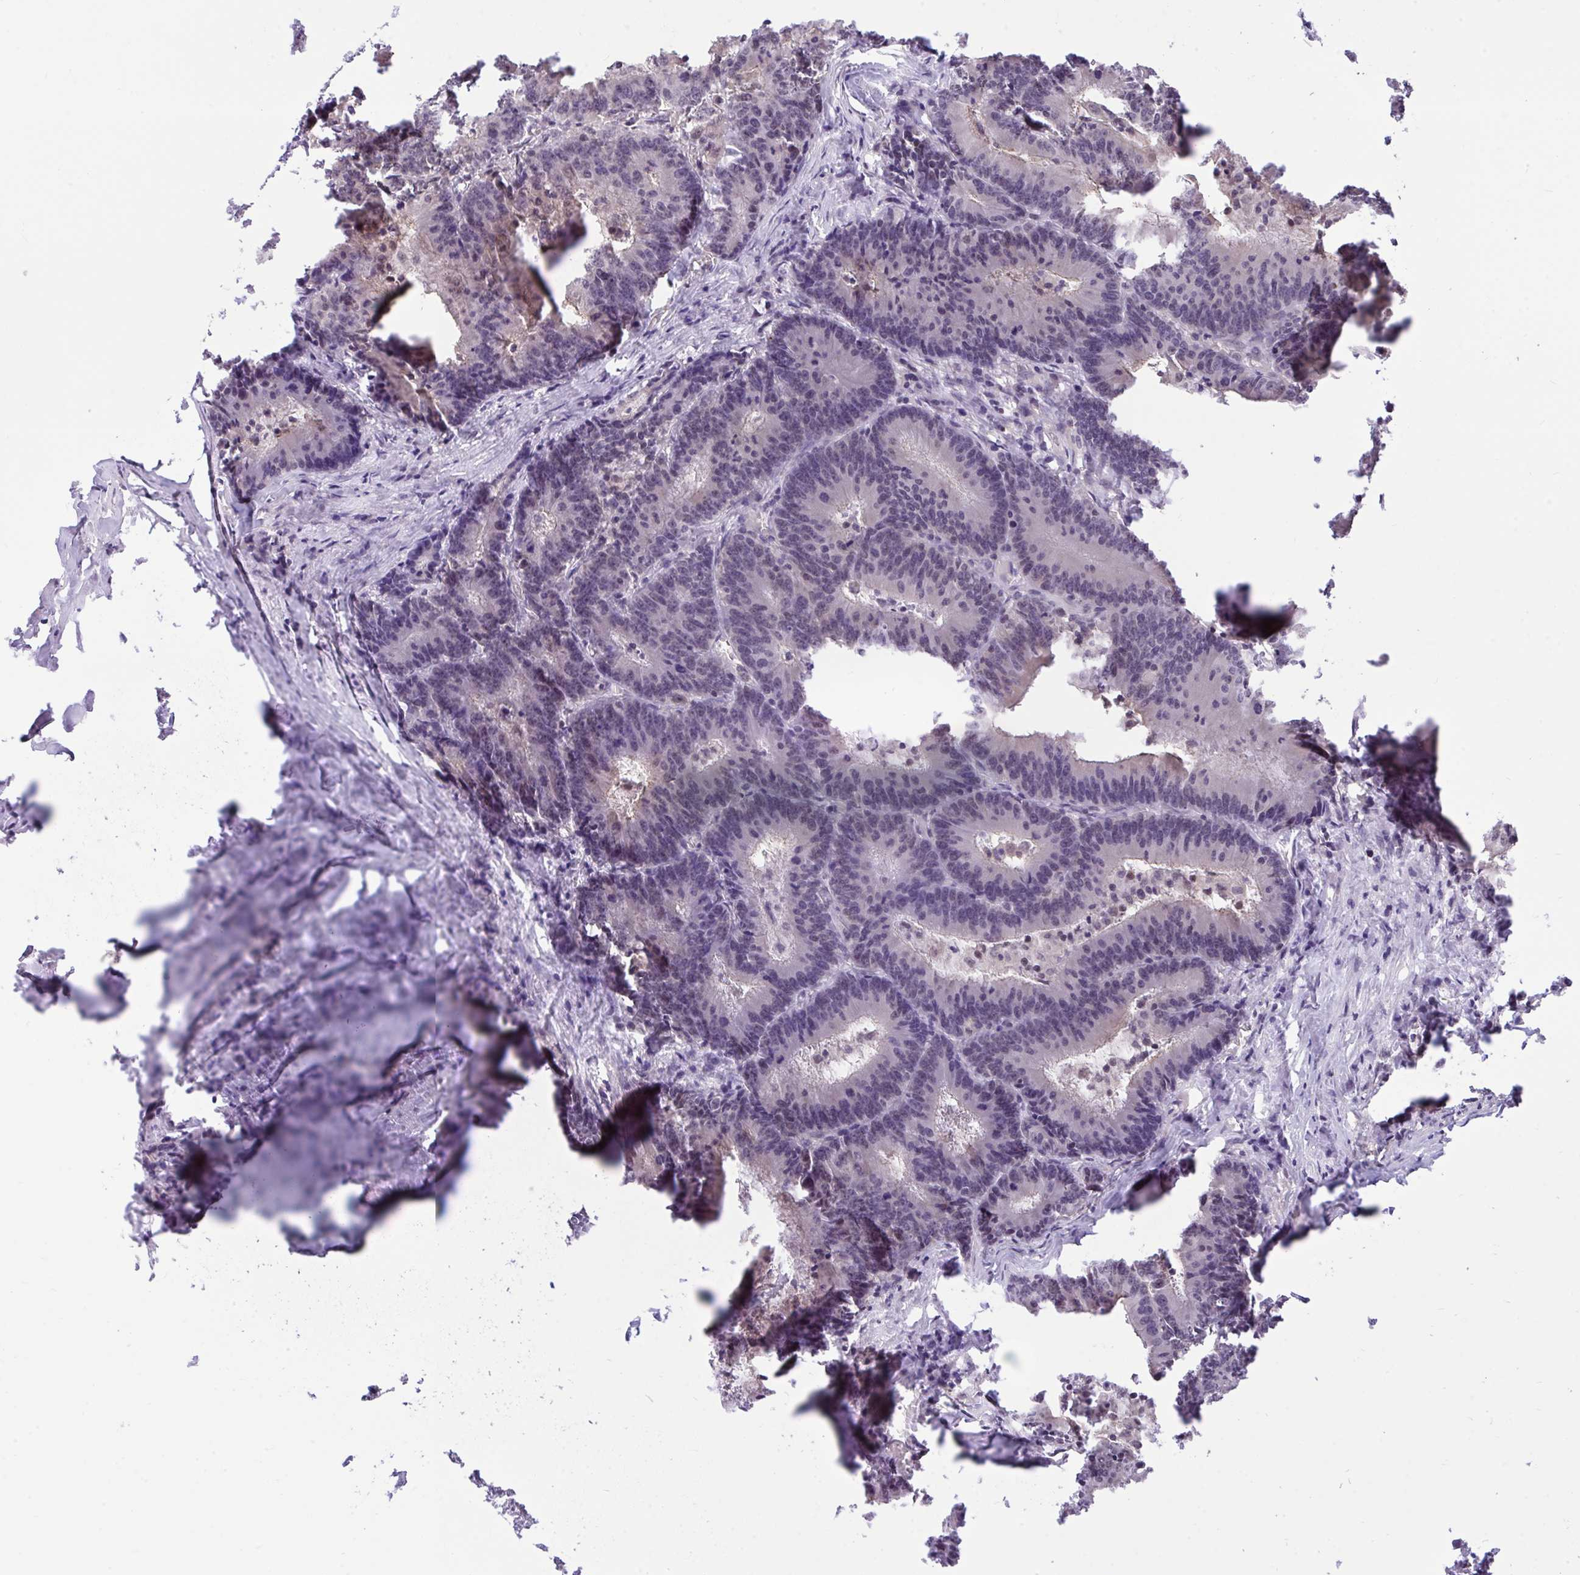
{"staining": {"intensity": "negative", "quantity": "none", "location": "none"}, "tissue": "colorectal cancer", "cell_type": "Tumor cells", "image_type": "cancer", "snomed": [{"axis": "morphology", "description": "Adenocarcinoma, NOS"}, {"axis": "topography", "description": "Colon"}], "caption": "Immunohistochemistry image of colorectal adenocarcinoma stained for a protein (brown), which shows no staining in tumor cells.", "gene": "PPP1CA", "patient": {"sex": "female", "age": 78}}